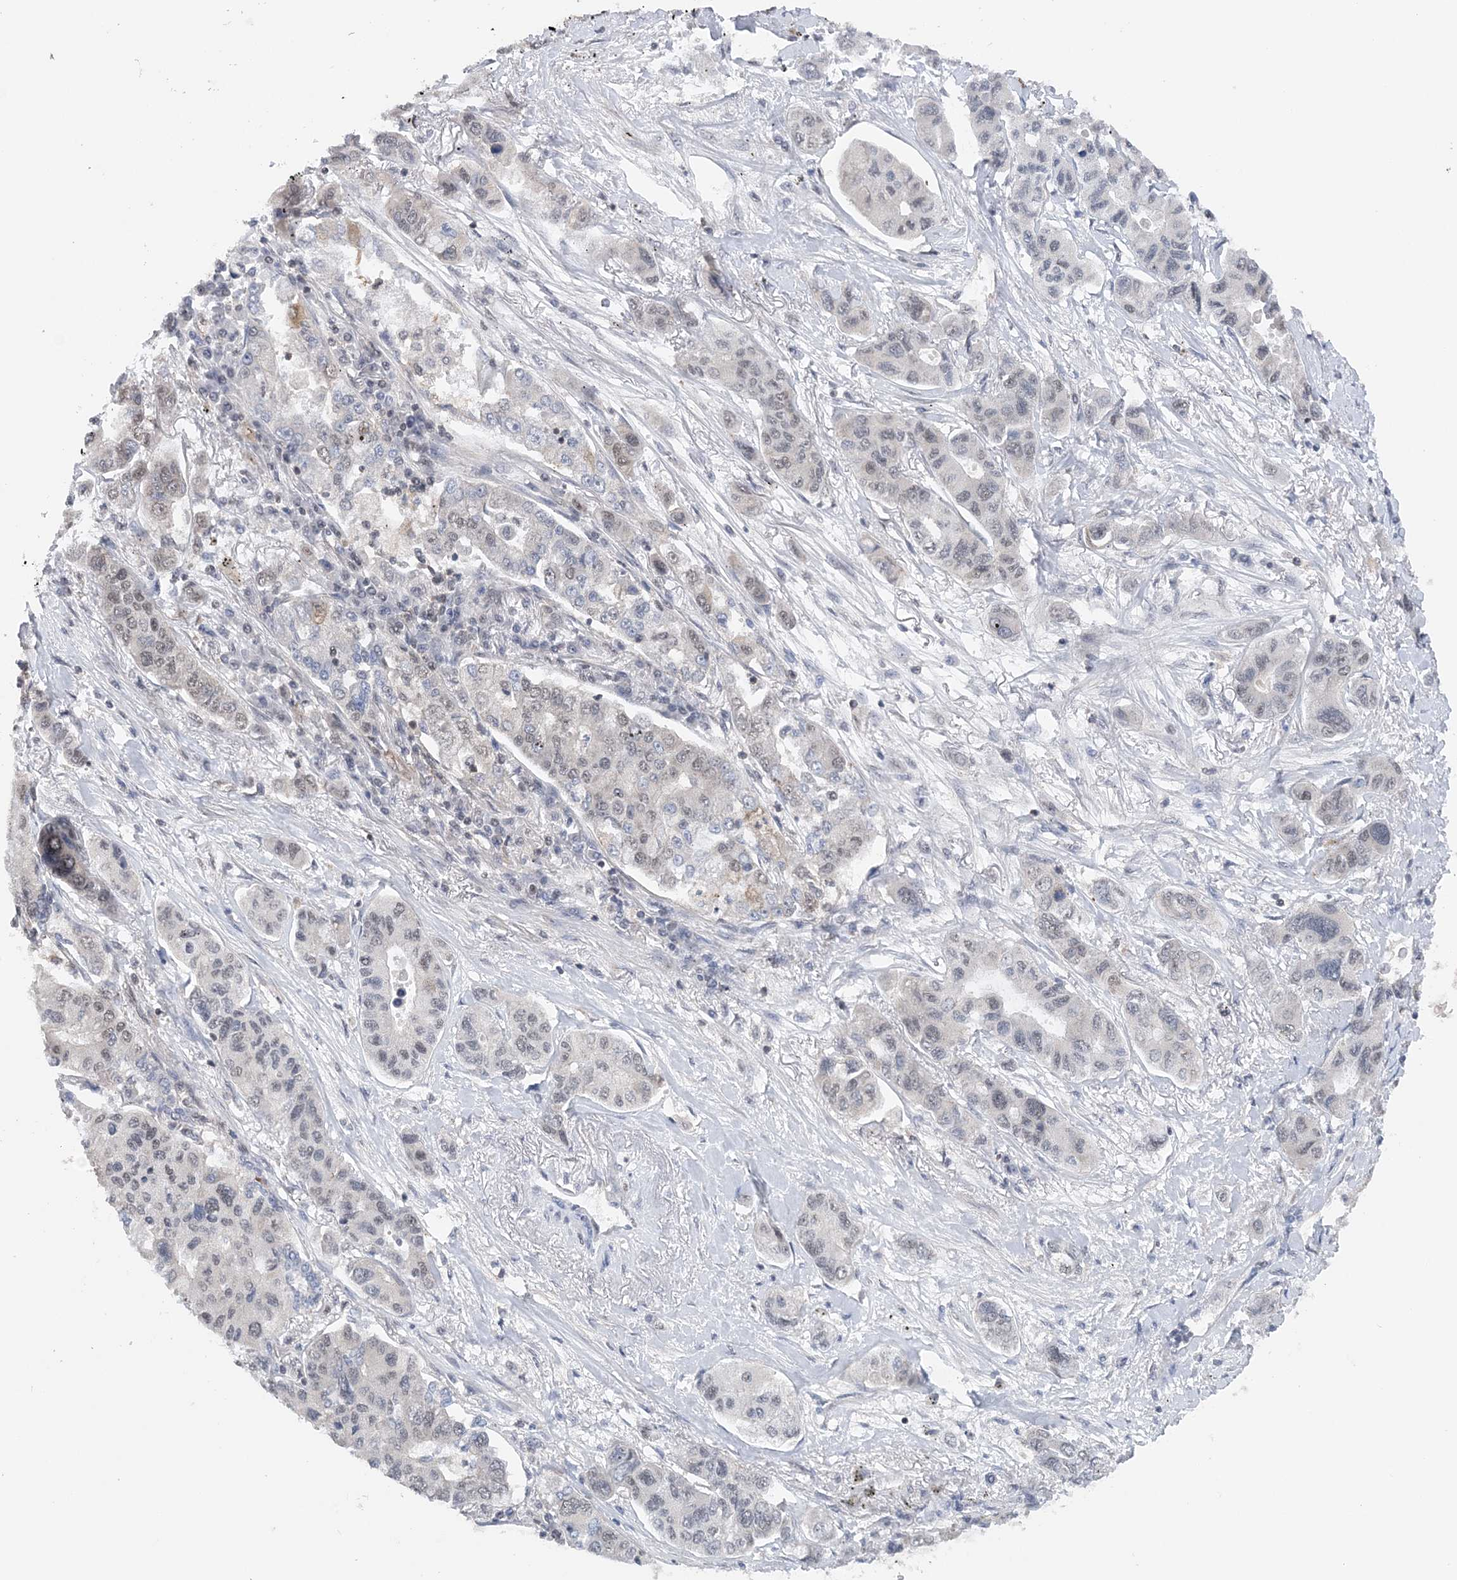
{"staining": {"intensity": "weak", "quantity": "<25%", "location": "nuclear"}, "tissue": "lung cancer", "cell_type": "Tumor cells", "image_type": "cancer", "snomed": [{"axis": "morphology", "description": "Adenocarcinoma, NOS"}, {"axis": "topography", "description": "Lung"}], "caption": "Immunohistochemistry (IHC) photomicrograph of neoplastic tissue: human lung cancer (adenocarcinoma) stained with DAB shows no significant protein positivity in tumor cells. Nuclei are stained in blue.", "gene": "CCDC152", "patient": {"sex": "male", "age": 49}}